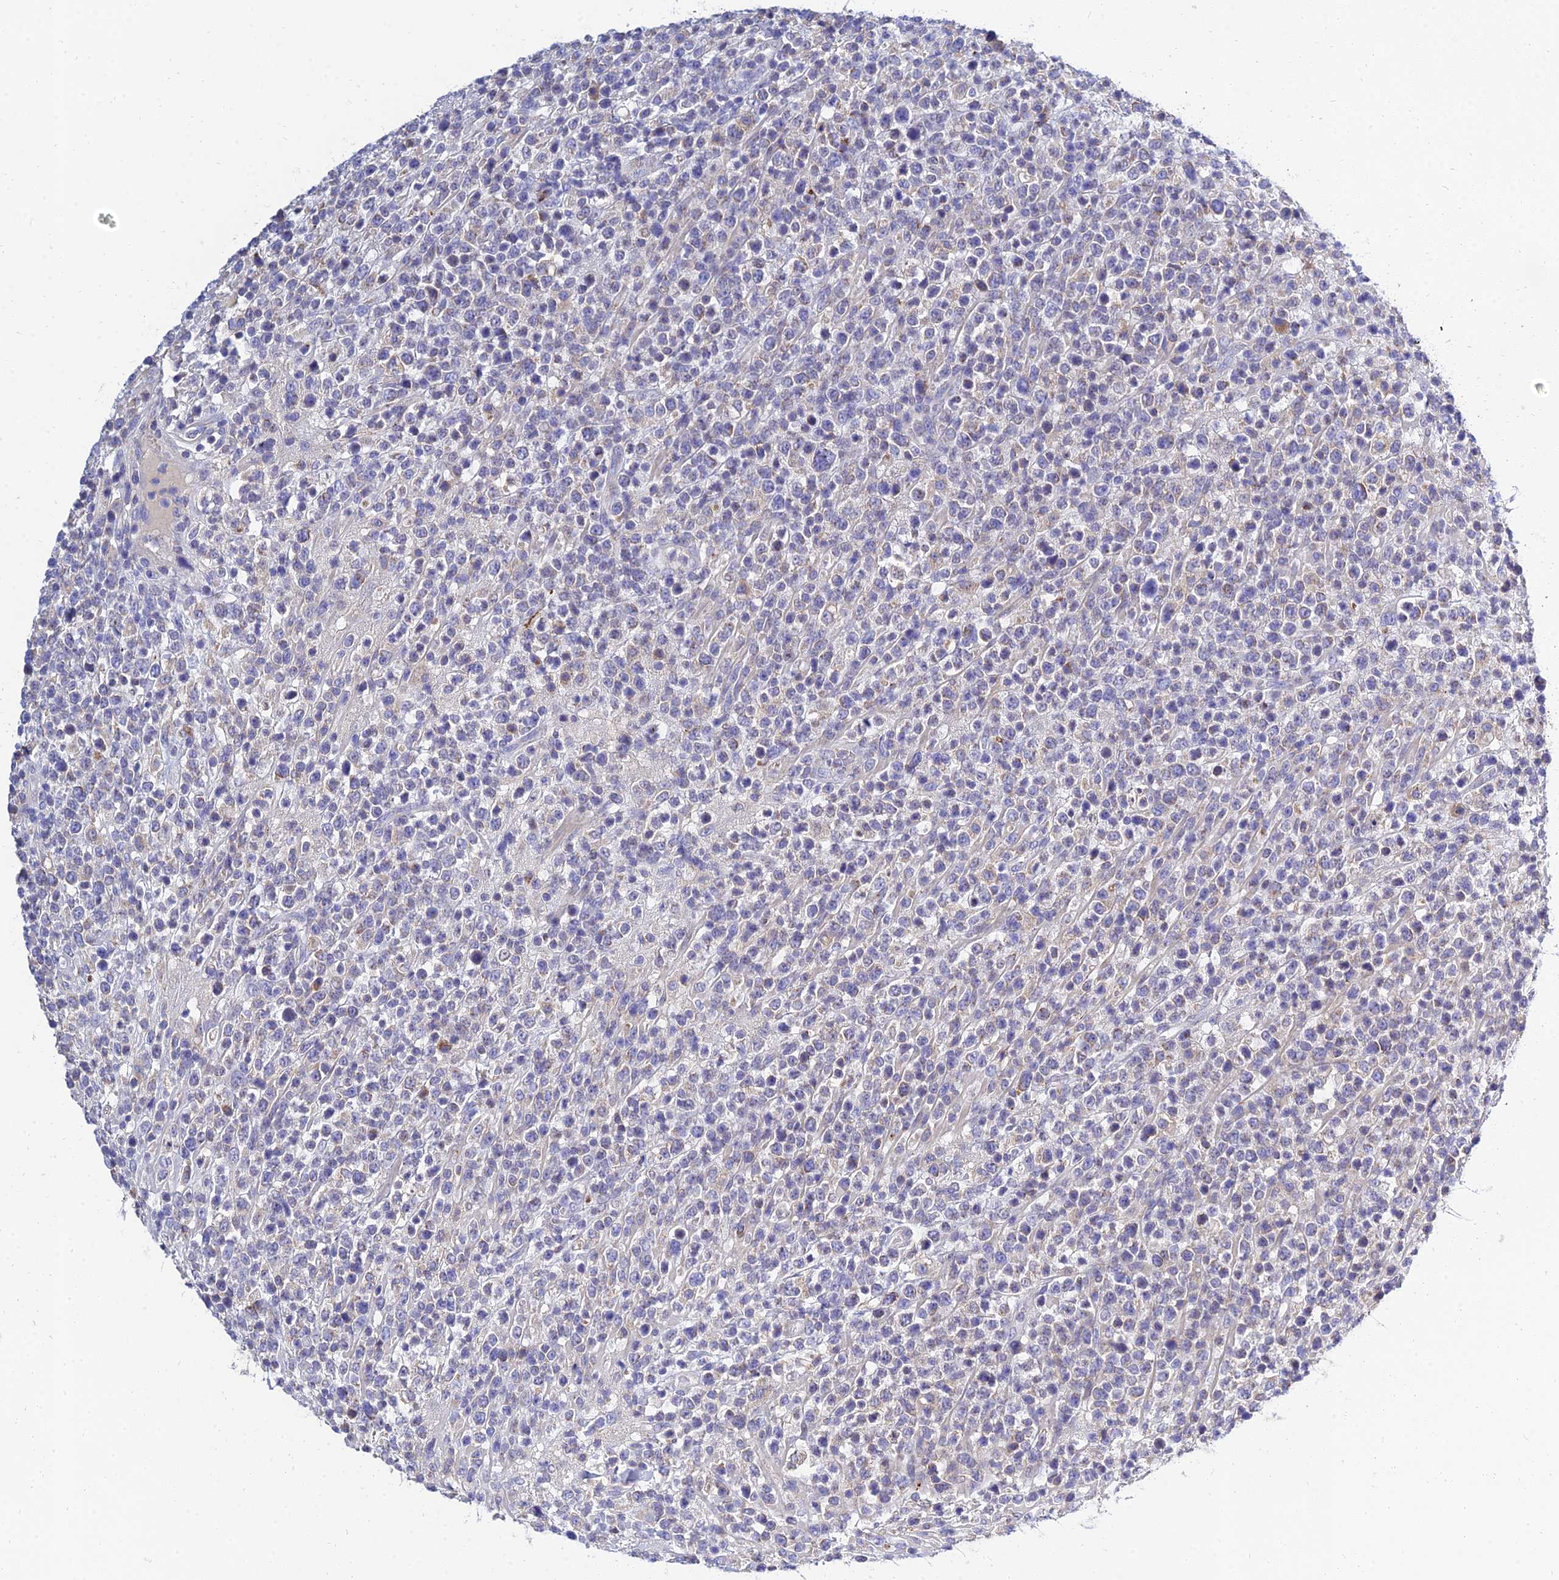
{"staining": {"intensity": "negative", "quantity": "none", "location": "none"}, "tissue": "lymphoma", "cell_type": "Tumor cells", "image_type": "cancer", "snomed": [{"axis": "morphology", "description": "Malignant lymphoma, non-Hodgkin's type, High grade"}, {"axis": "topography", "description": "Colon"}], "caption": "Tumor cells show no significant protein staining in high-grade malignant lymphoma, non-Hodgkin's type. (DAB immunohistochemistry, high magnification).", "gene": "NPY", "patient": {"sex": "female", "age": 53}}